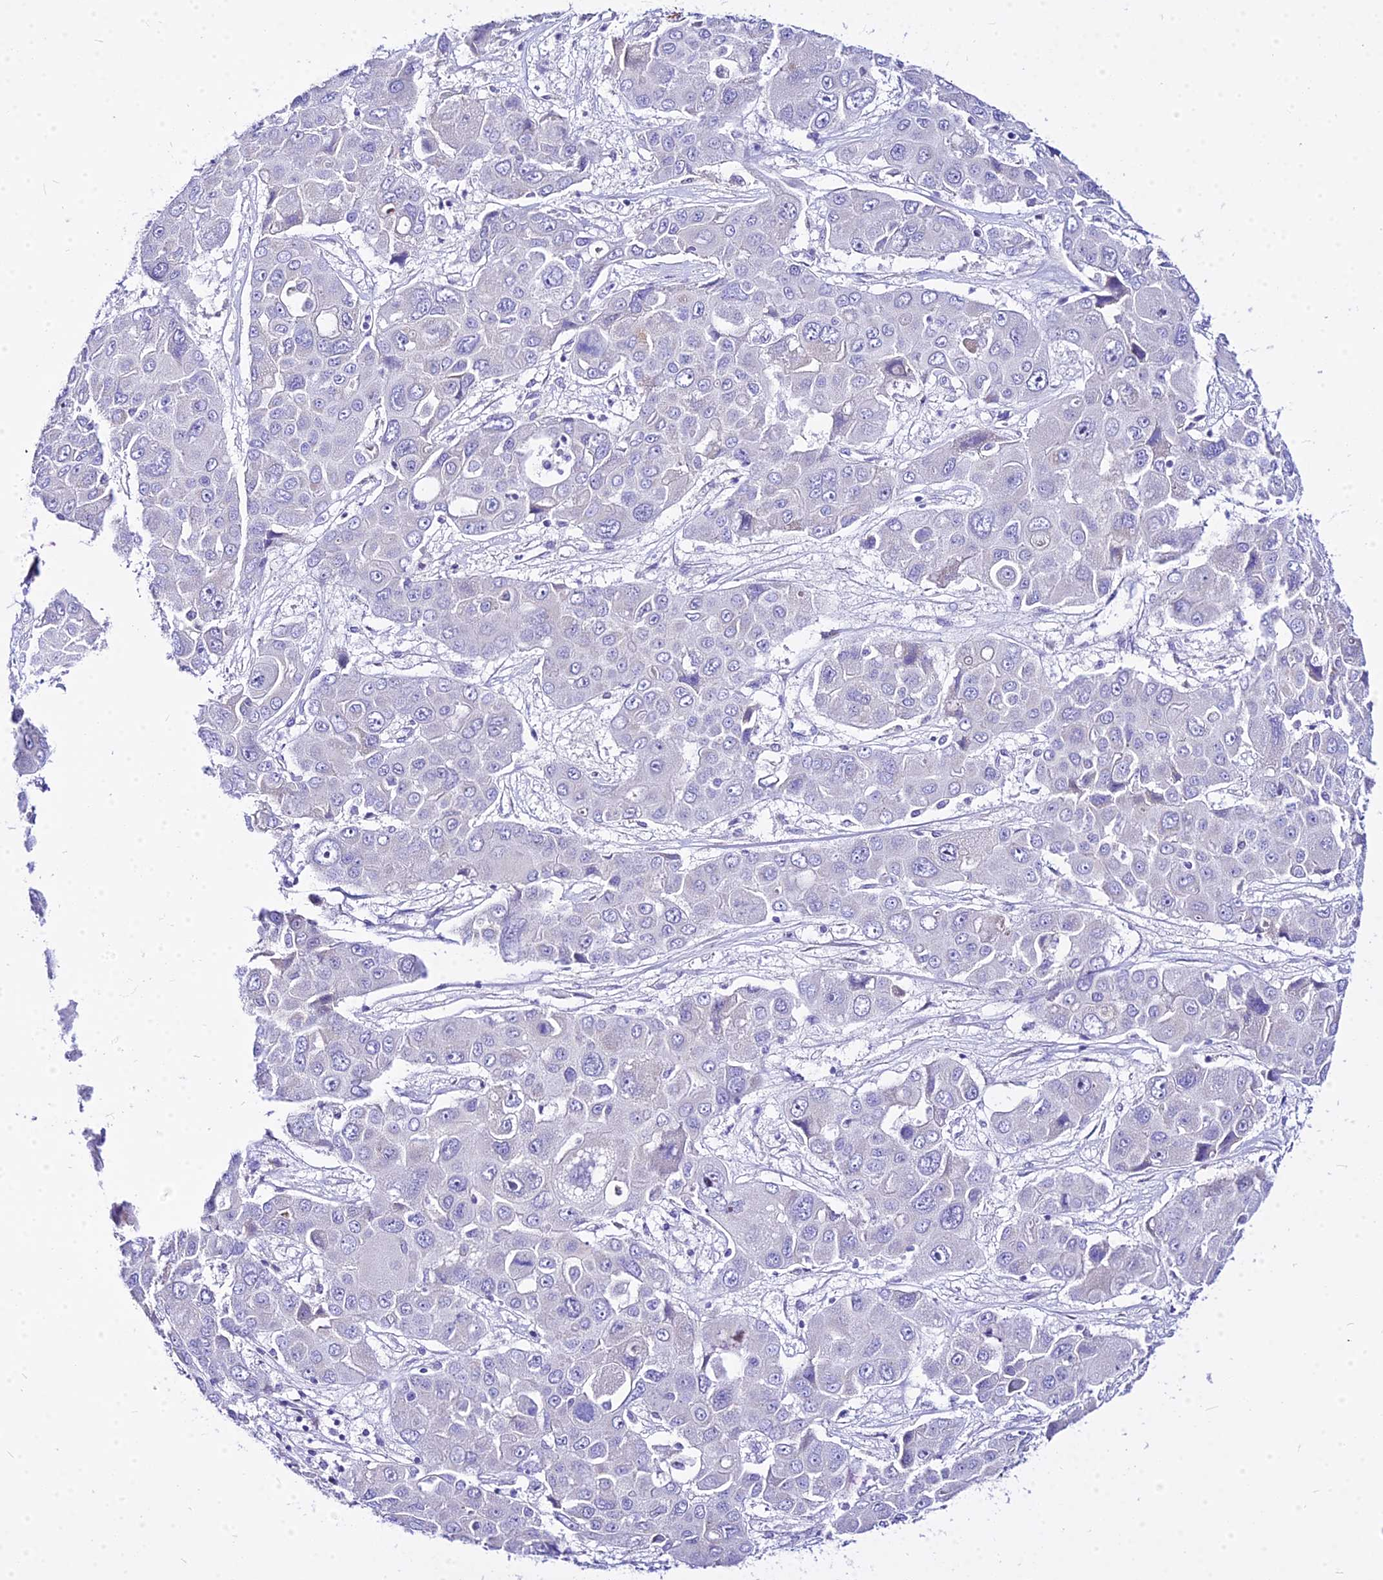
{"staining": {"intensity": "negative", "quantity": "none", "location": "none"}, "tissue": "liver cancer", "cell_type": "Tumor cells", "image_type": "cancer", "snomed": [{"axis": "morphology", "description": "Cholangiocarcinoma"}, {"axis": "topography", "description": "Liver"}], "caption": "Micrograph shows no significant protein staining in tumor cells of liver cancer (cholangiocarcinoma).", "gene": "CARD18", "patient": {"sex": "male", "age": 67}}